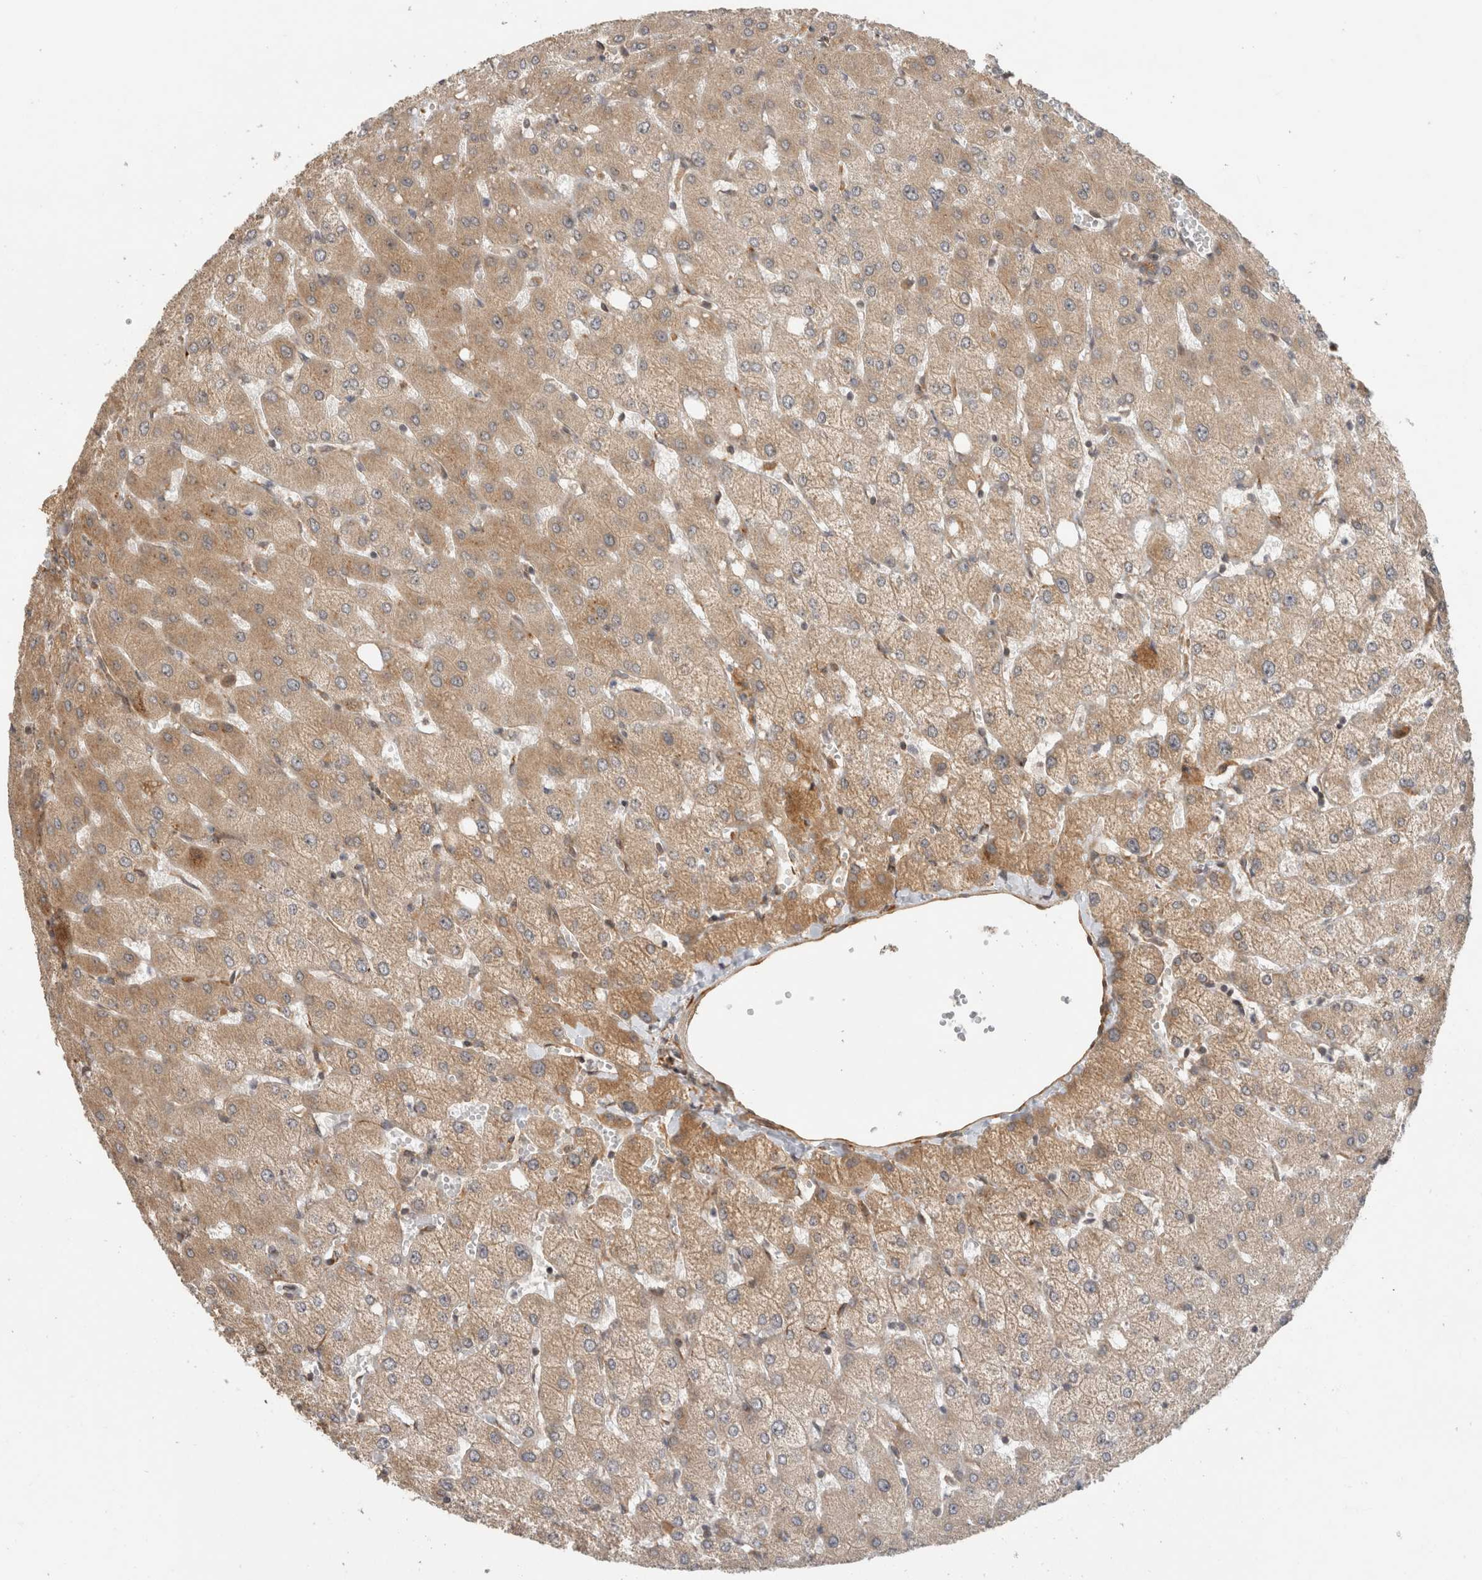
{"staining": {"intensity": "weak", "quantity": "<25%", "location": "cytoplasmic/membranous"}, "tissue": "liver", "cell_type": "Cholangiocytes", "image_type": "normal", "snomed": [{"axis": "morphology", "description": "Normal tissue, NOS"}, {"axis": "topography", "description": "Liver"}], "caption": "Immunohistochemistry histopathology image of normal liver stained for a protein (brown), which exhibits no positivity in cholangiocytes.", "gene": "PCDHB15", "patient": {"sex": "female", "age": 54}}